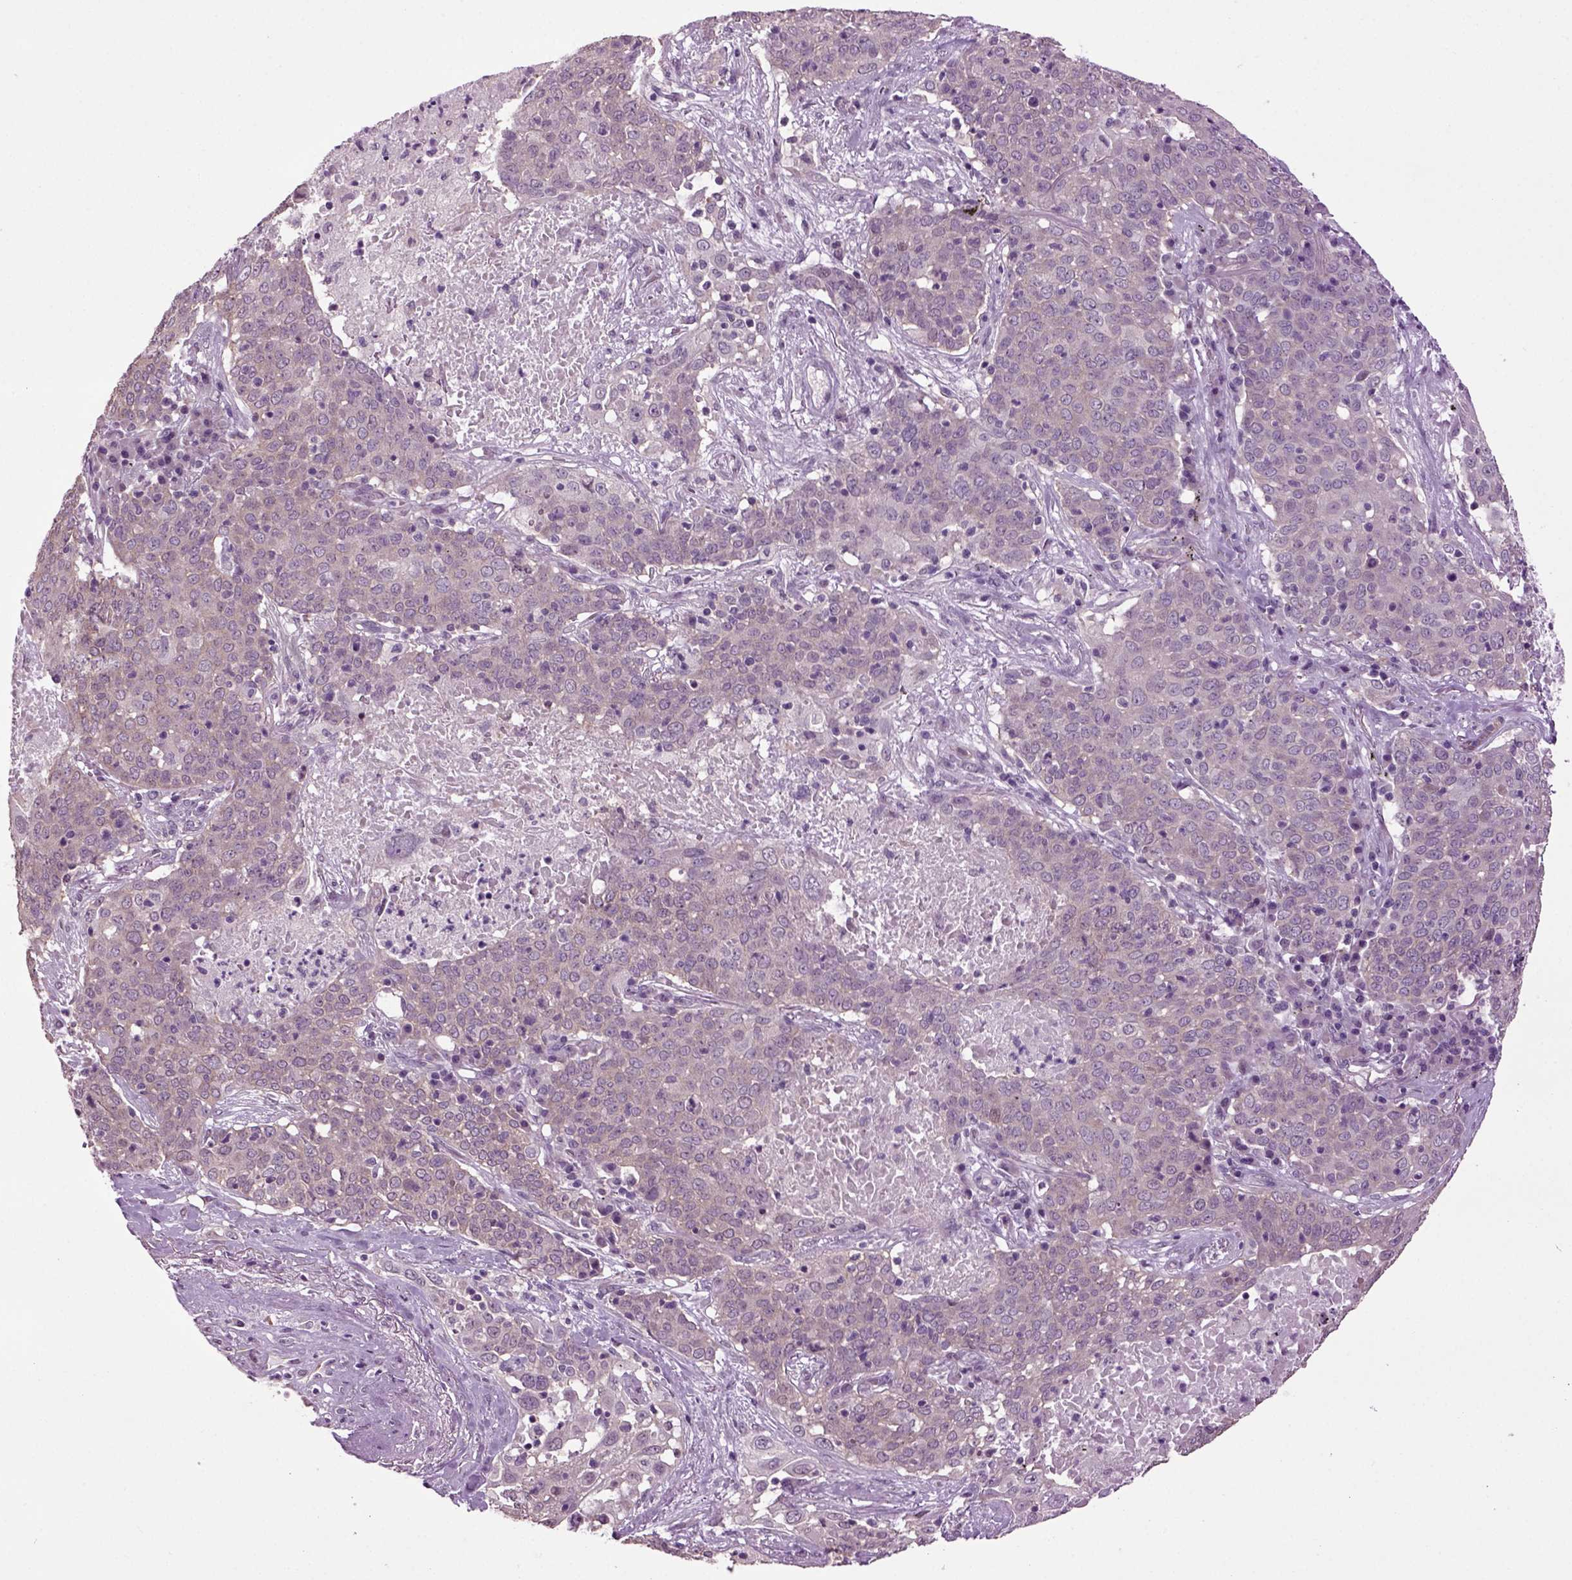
{"staining": {"intensity": "weak", "quantity": "25%-75%", "location": "cytoplasmic/membranous"}, "tissue": "lung cancer", "cell_type": "Tumor cells", "image_type": "cancer", "snomed": [{"axis": "morphology", "description": "Squamous cell carcinoma, NOS"}, {"axis": "topography", "description": "Lung"}], "caption": "High-magnification brightfield microscopy of lung cancer (squamous cell carcinoma) stained with DAB (brown) and counterstained with hematoxylin (blue). tumor cells exhibit weak cytoplasmic/membranous staining is present in approximately25%-75% of cells. (Brightfield microscopy of DAB IHC at high magnification).", "gene": "PLCH2", "patient": {"sex": "male", "age": 82}}